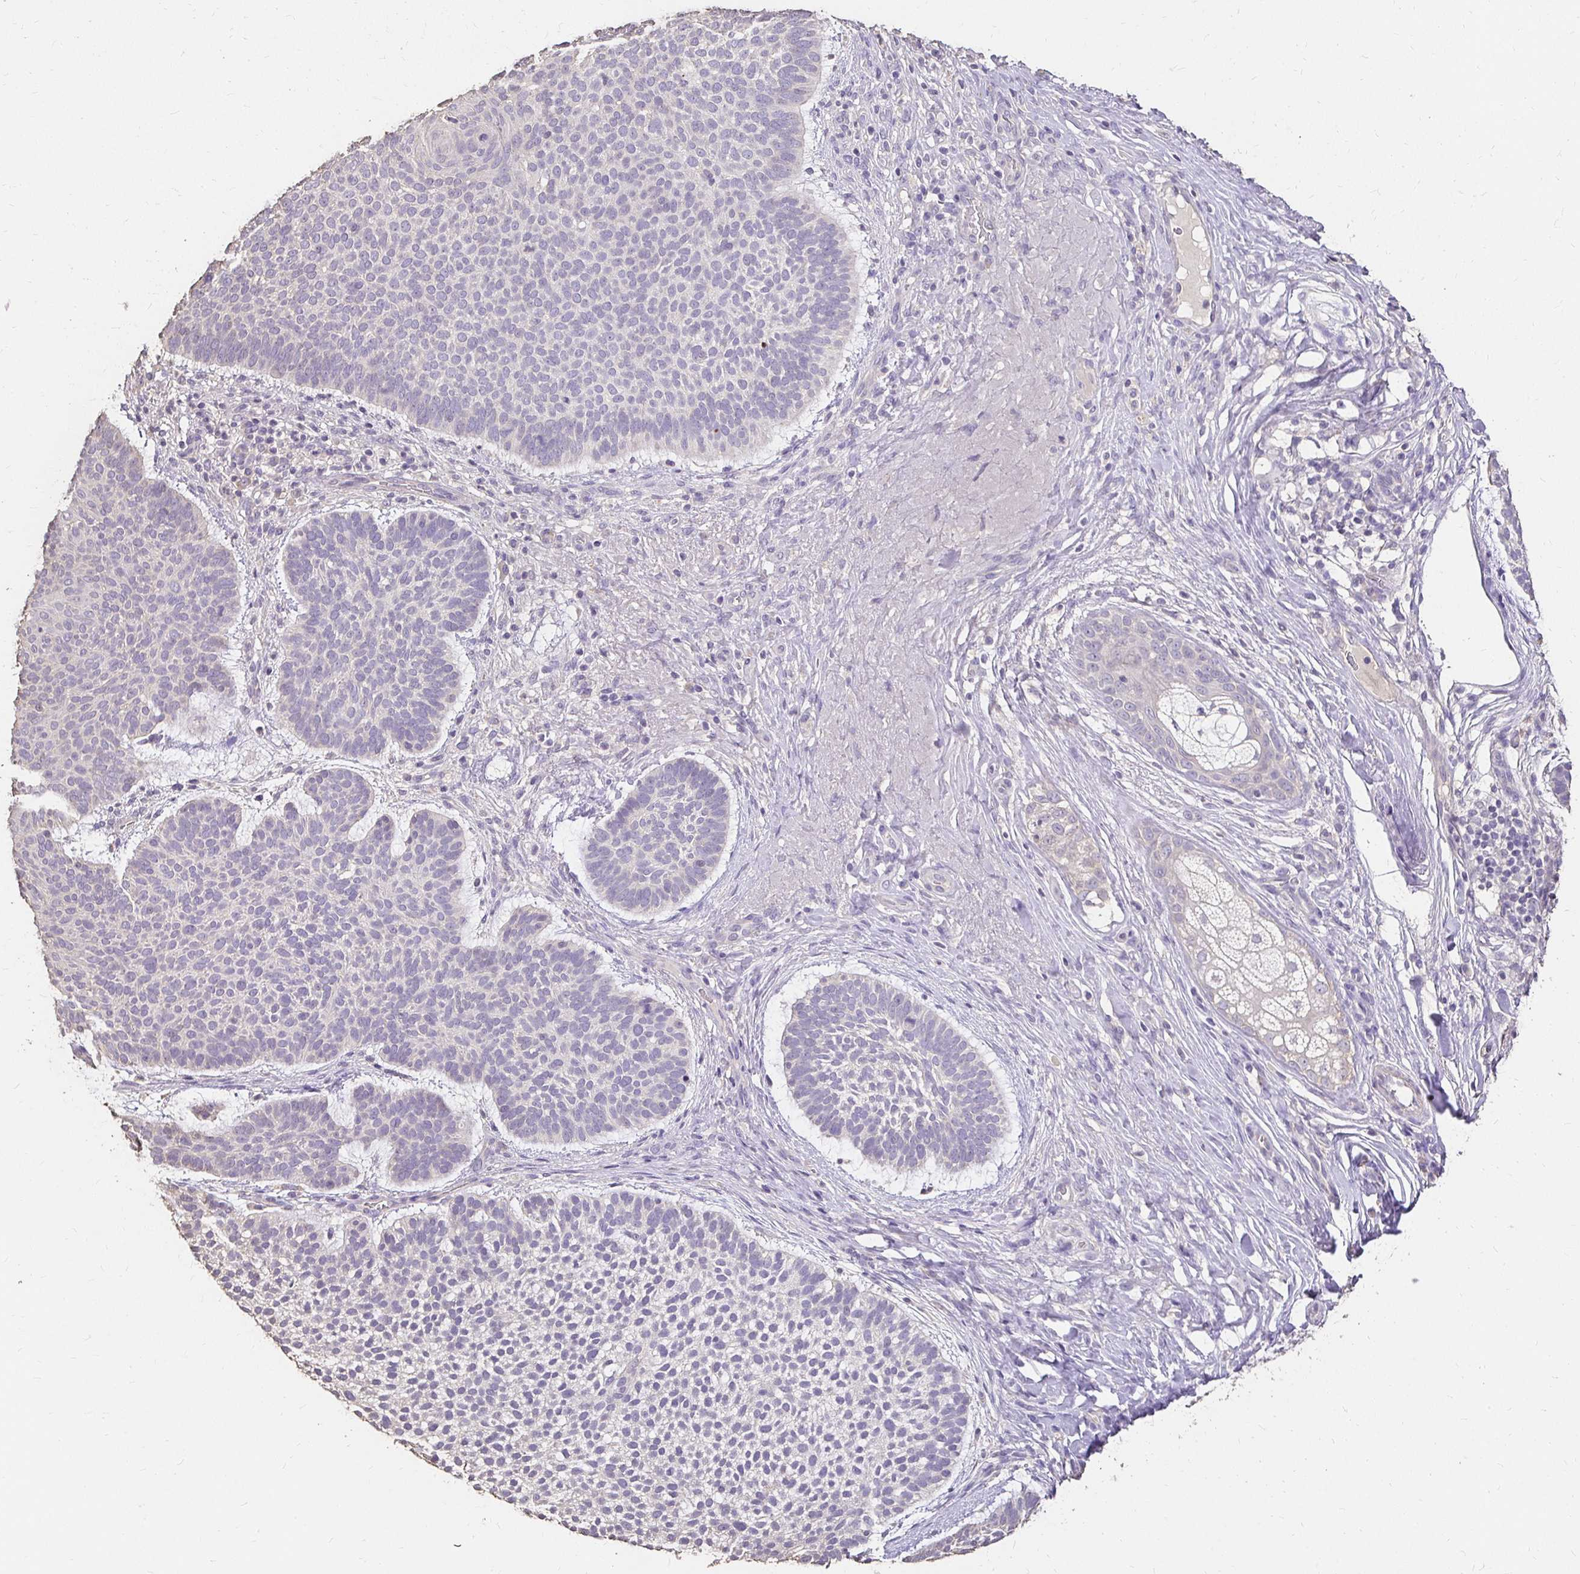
{"staining": {"intensity": "negative", "quantity": "none", "location": "none"}, "tissue": "skin cancer", "cell_type": "Tumor cells", "image_type": "cancer", "snomed": [{"axis": "morphology", "description": "Basal cell carcinoma"}, {"axis": "topography", "description": "Skin"}, {"axis": "topography", "description": "Skin of face"}], "caption": "Tumor cells are negative for protein expression in human basal cell carcinoma (skin).", "gene": "UGT1A6", "patient": {"sex": "male", "age": 73}}